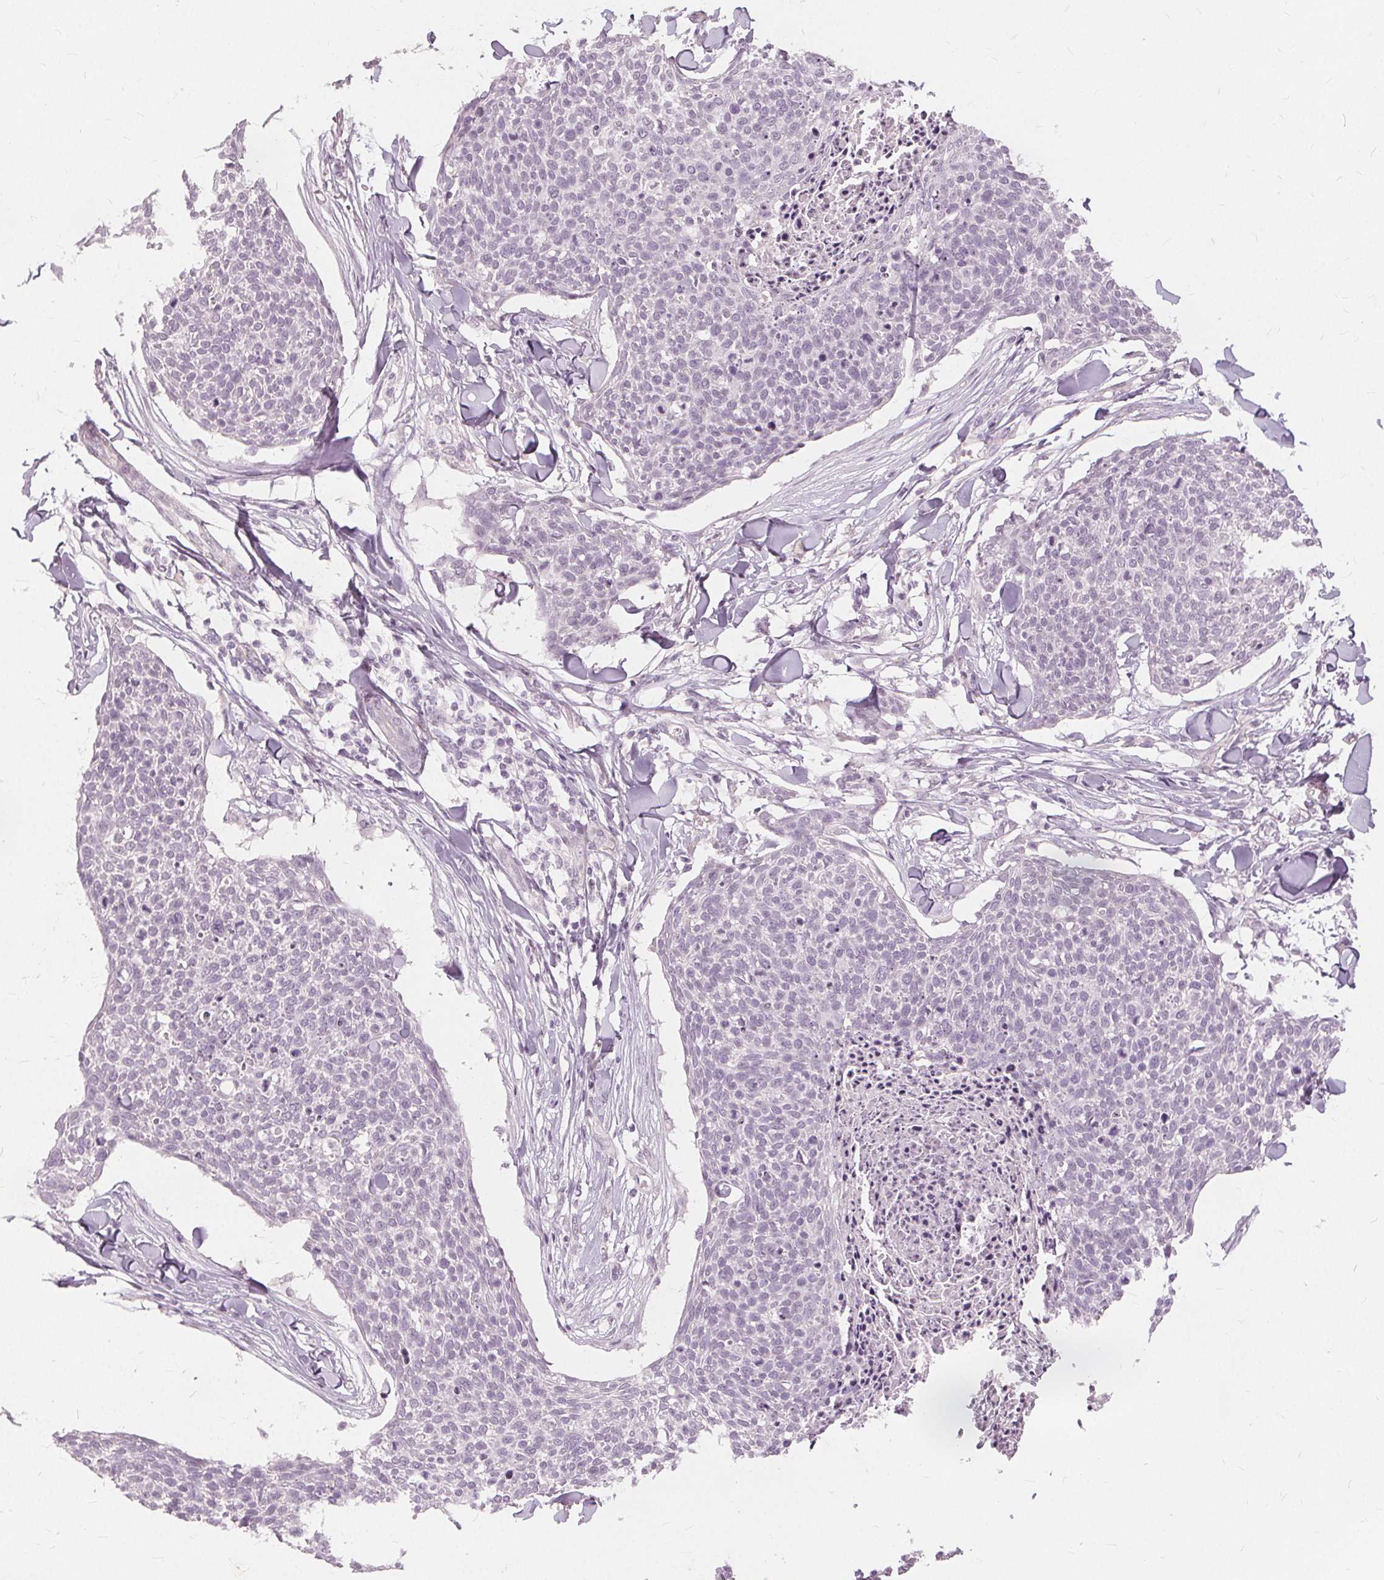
{"staining": {"intensity": "negative", "quantity": "none", "location": "none"}, "tissue": "skin cancer", "cell_type": "Tumor cells", "image_type": "cancer", "snomed": [{"axis": "morphology", "description": "Squamous cell carcinoma, NOS"}, {"axis": "topography", "description": "Skin"}, {"axis": "topography", "description": "Vulva"}], "caption": "Image shows no protein positivity in tumor cells of skin cancer tissue. (Immunohistochemistry (ihc), brightfield microscopy, high magnification).", "gene": "SFTPD", "patient": {"sex": "female", "age": 75}}